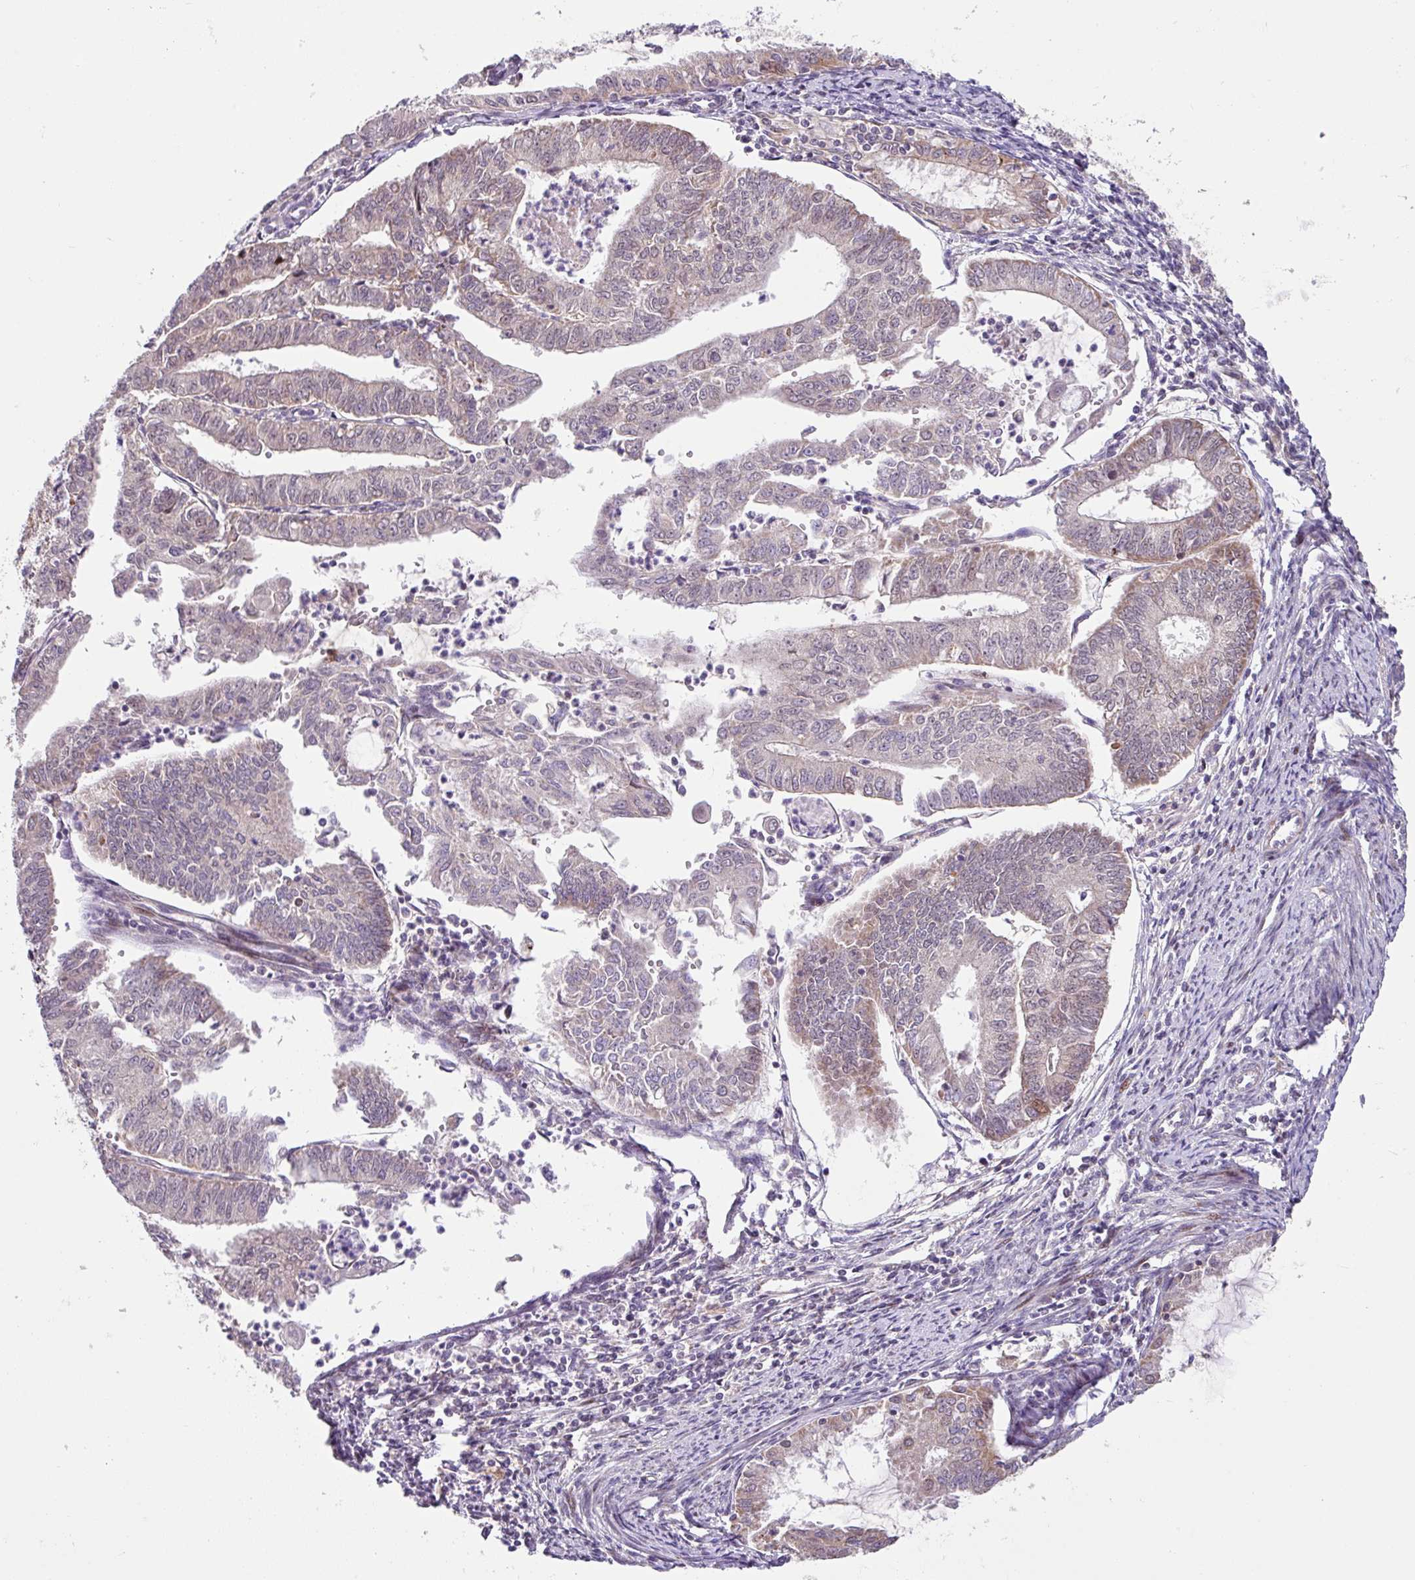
{"staining": {"intensity": "moderate", "quantity": "<25%", "location": "cytoplasmic/membranous"}, "tissue": "endometrial cancer", "cell_type": "Tumor cells", "image_type": "cancer", "snomed": [{"axis": "morphology", "description": "Adenocarcinoma, NOS"}, {"axis": "topography", "description": "Endometrium"}], "caption": "Immunohistochemistry (IHC) histopathology image of neoplastic tissue: human endometrial adenocarcinoma stained using immunohistochemistry shows low levels of moderate protein expression localized specifically in the cytoplasmic/membranous of tumor cells, appearing as a cytoplasmic/membranous brown color.", "gene": "SARS2", "patient": {"sex": "female", "age": 70}}